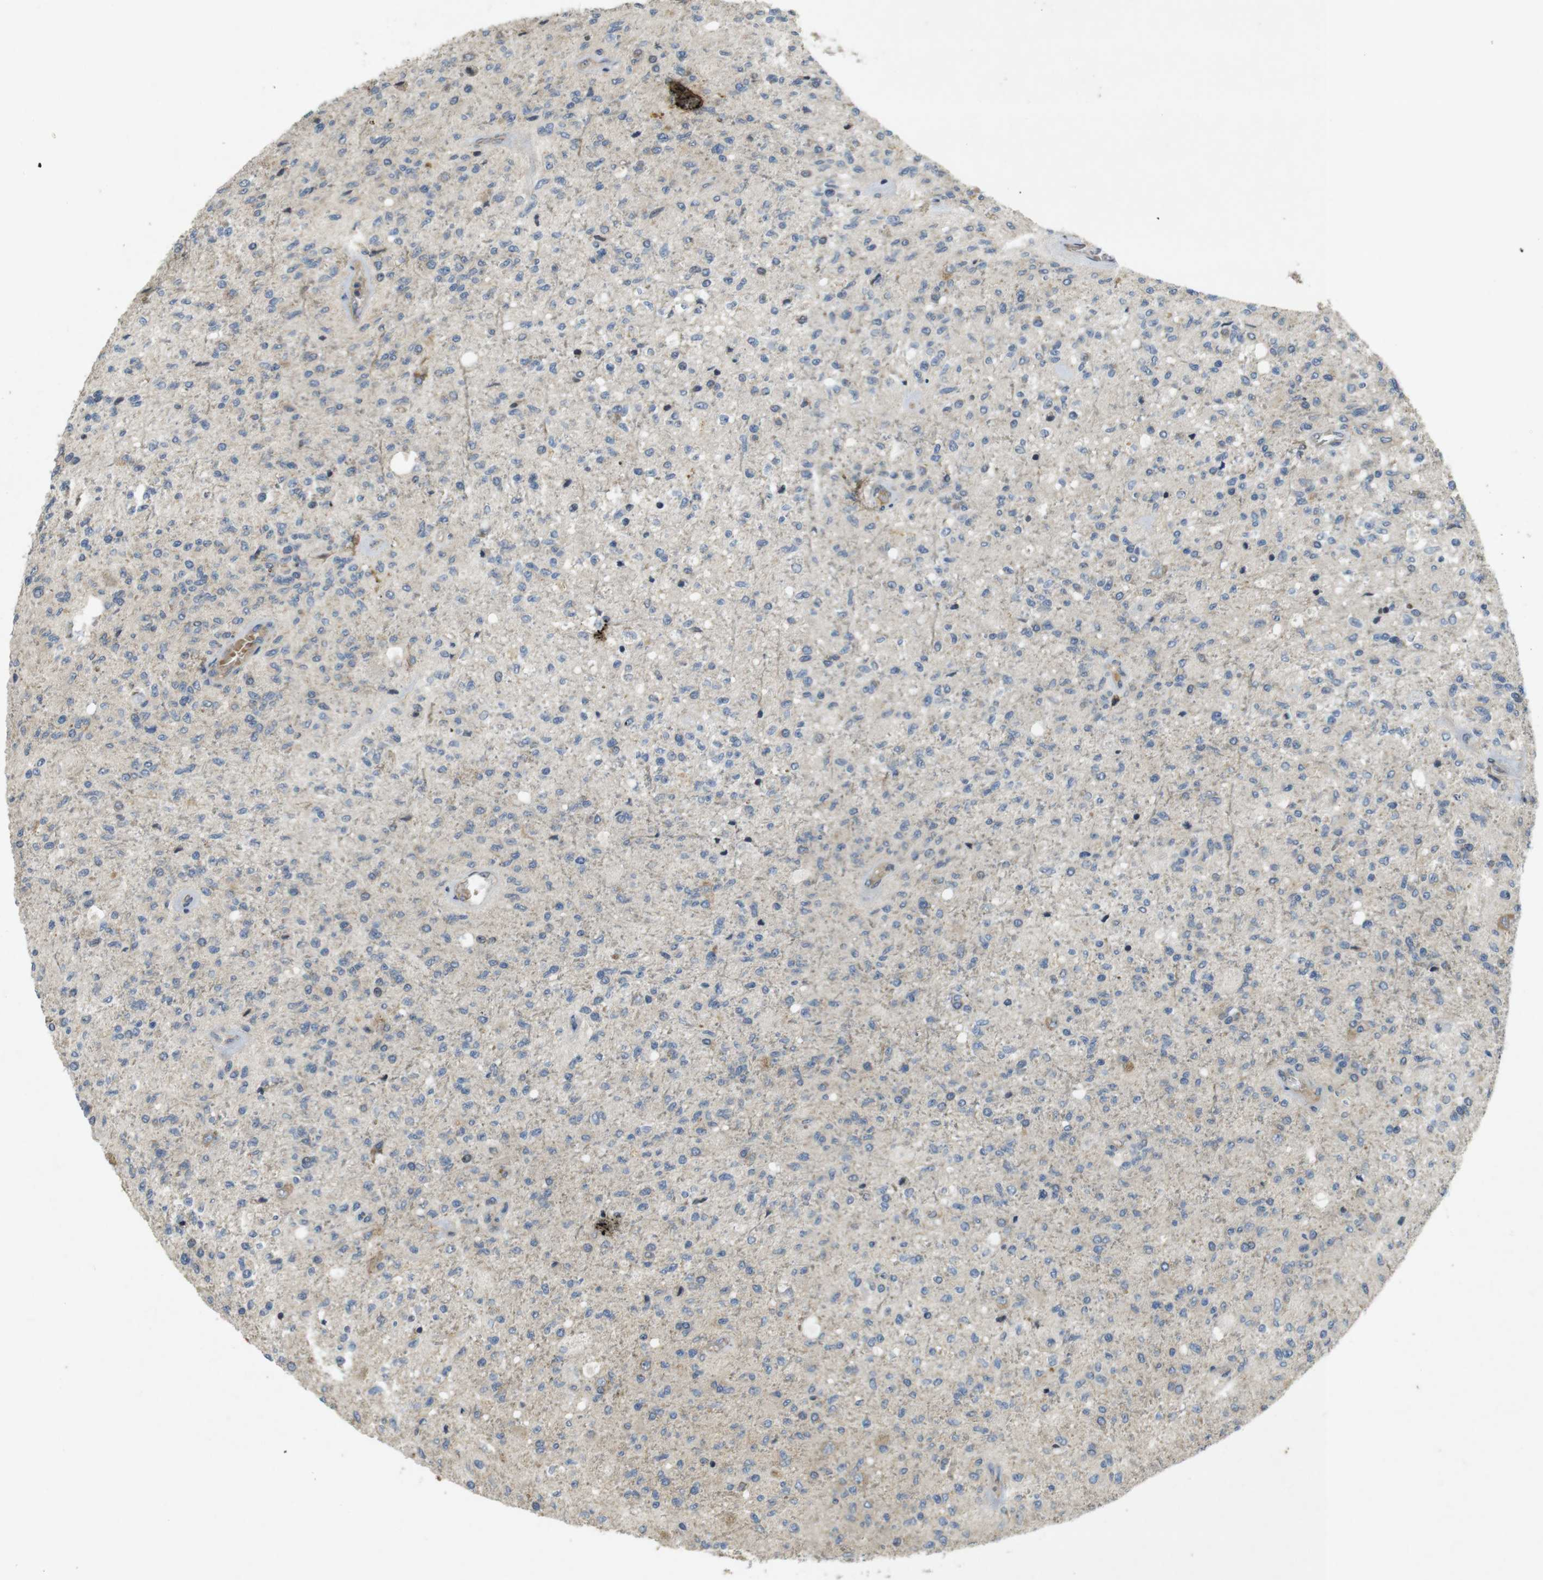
{"staining": {"intensity": "negative", "quantity": "none", "location": "none"}, "tissue": "glioma", "cell_type": "Tumor cells", "image_type": "cancer", "snomed": [{"axis": "morphology", "description": "Normal tissue, NOS"}, {"axis": "morphology", "description": "Glioma, malignant, High grade"}, {"axis": "topography", "description": "Cerebral cortex"}], "caption": "This is a image of IHC staining of malignant high-grade glioma, which shows no staining in tumor cells.", "gene": "CLTC", "patient": {"sex": "male", "age": 77}}